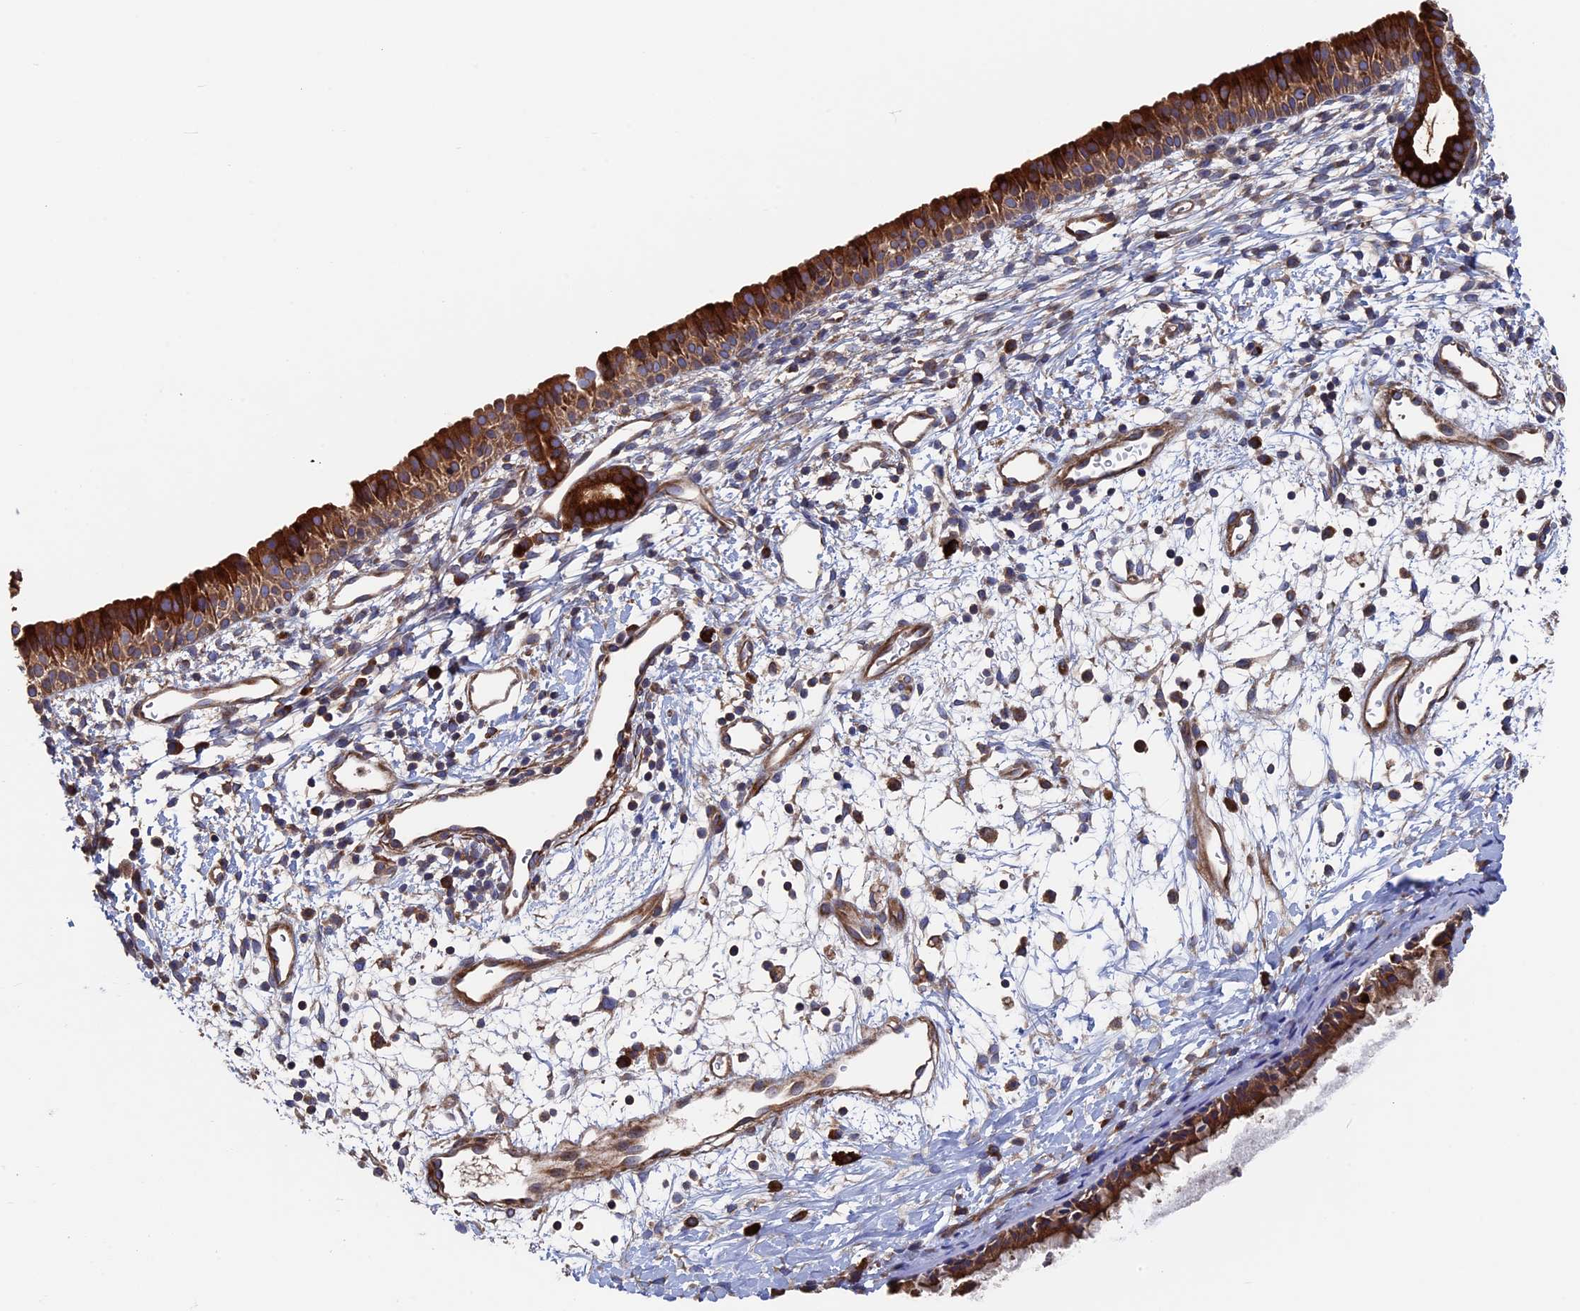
{"staining": {"intensity": "strong", "quantity": ">75%", "location": "cytoplasmic/membranous"}, "tissue": "nasopharynx", "cell_type": "Respiratory epithelial cells", "image_type": "normal", "snomed": [{"axis": "morphology", "description": "Normal tissue, NOS"}, {"axis": "topography", "description": "Nasopharynx"}], "caption": "There is high levels of strong cytoplasmic/membranous staining in respiratory epithelial cells of benign nasopharynx, as demonstrated by immunohistochemical staining (brown color).", "gene": "DNAJC3", "patient": {"sex": "male", "age": 22}}